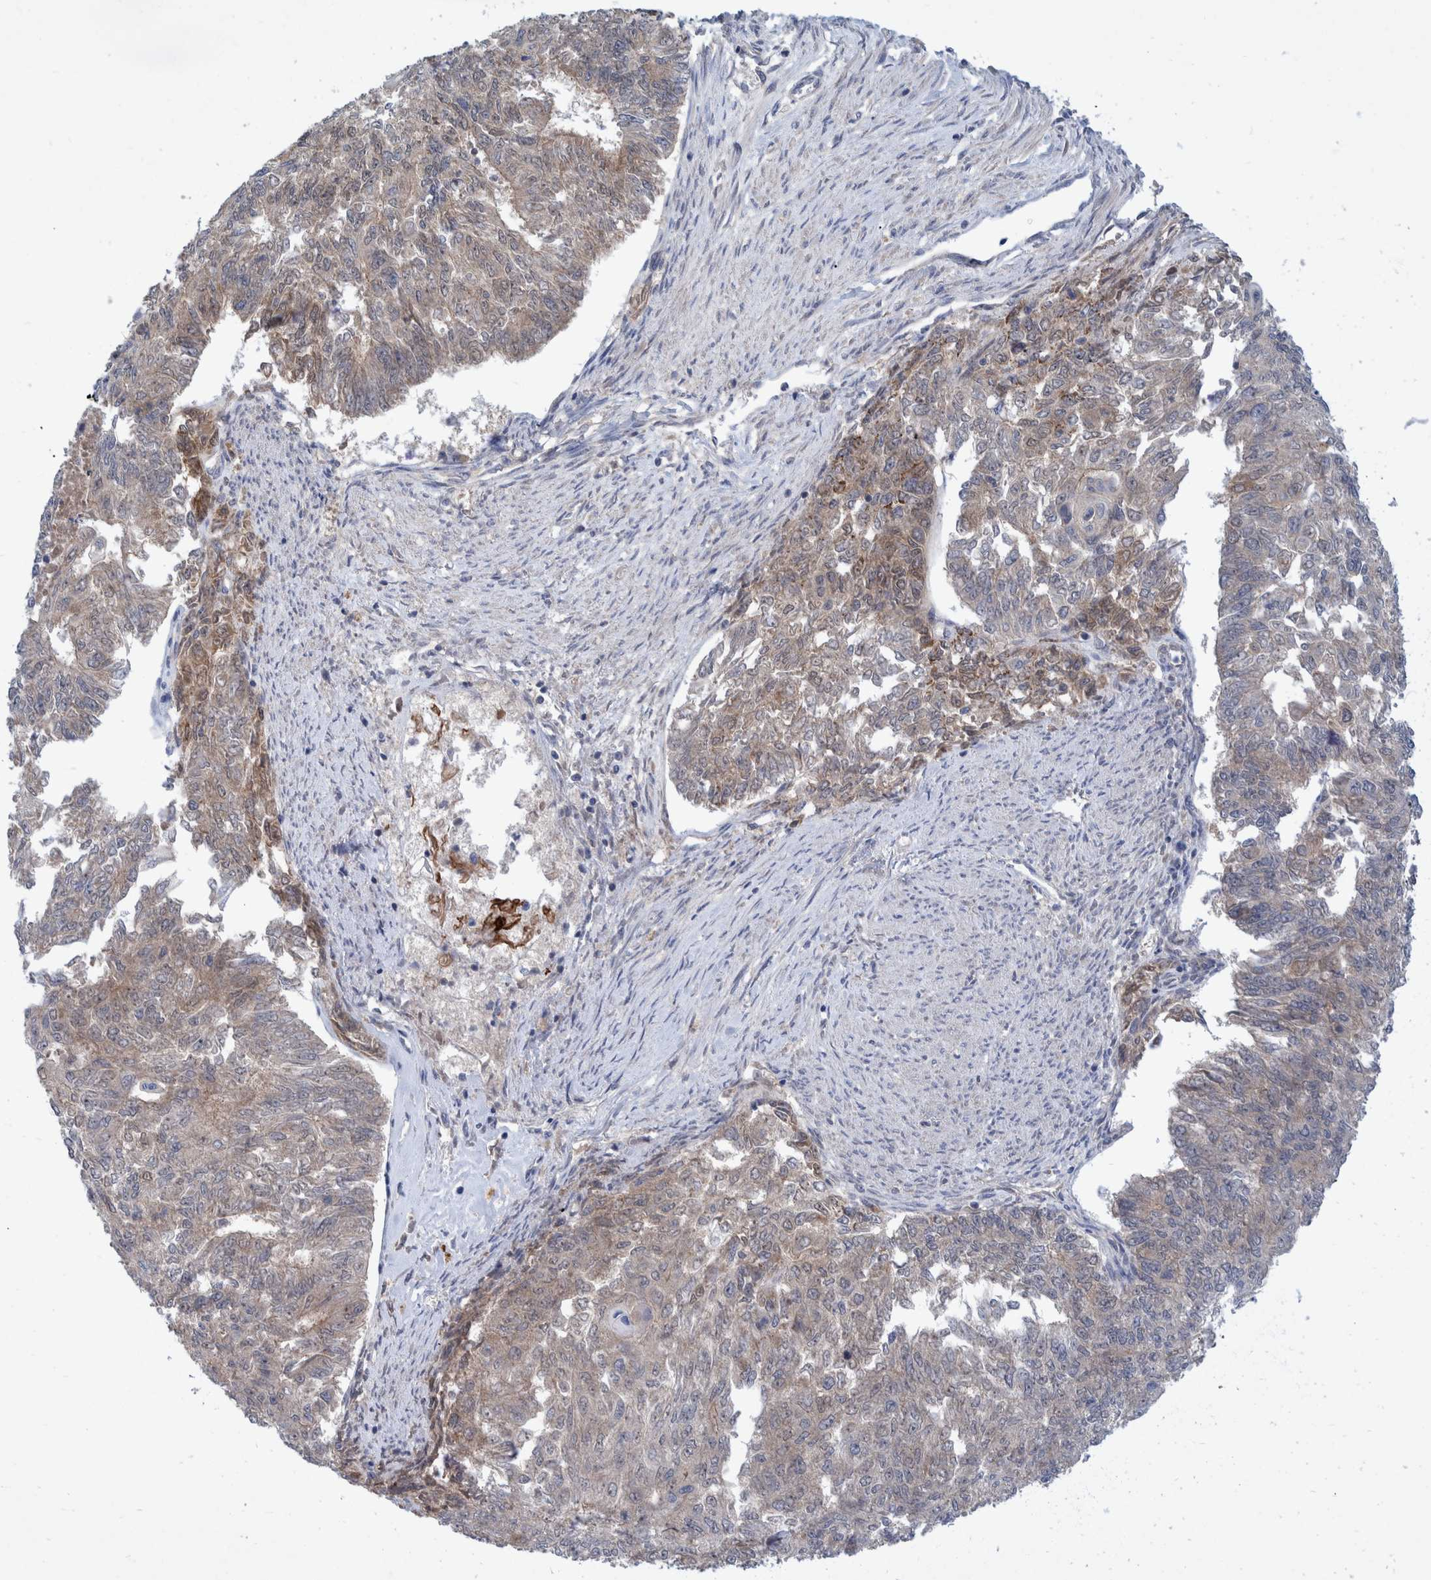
{"staining": {"intensity": "weak", "quantity": "<25%", "location": "cytoplasmic/membranous"}, "tissue": "endometrial cancer", "cell_type": "Tumor cells", "image_type": "cancer", "snomed": [{"axis": "morphology", "description": "Adenocarcinoma, NOS"}, {"axis": "topography", "description": "Endometrium"}], "caption": "This photomicrograph is of endometrial cancer stained with immunohistochemistry (IHC) to label a protein in brown with the nuclei are counter-stained blue. There is no staining in tumor cells.", "gene": "PLPBP", "patient": {"sex": "female", "age": 32}}